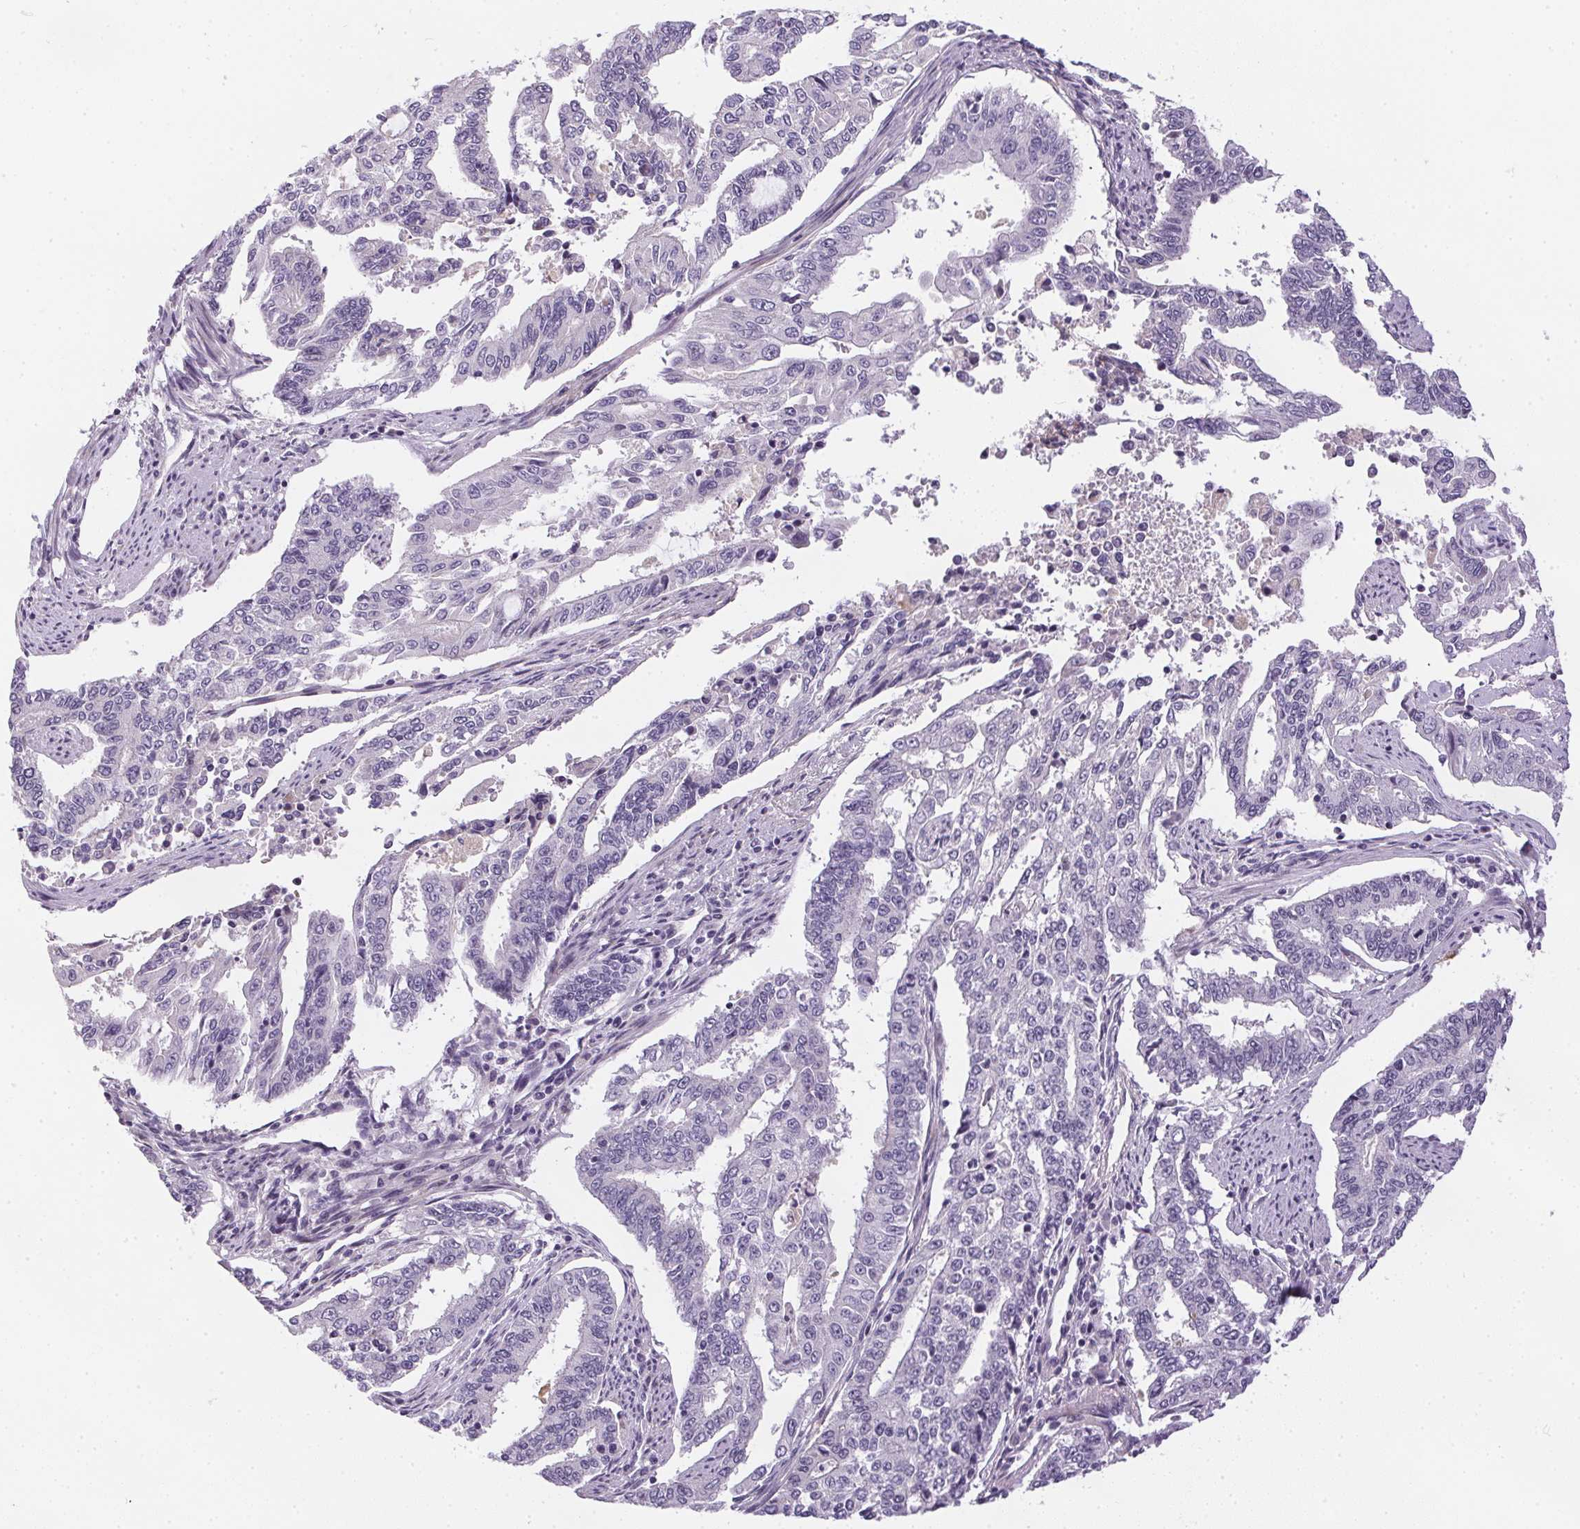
{"staining": {"intensity": "negative", "quantity": "none", "location": "none"}, "tissue": "endometrial cancer", "cell_type": "Tumor cells", "image_type": "cancer", "snomed": [{"axis": "morphology", "description": "Adenocarcinoma, NOS"}, {"axis": "topography", "description": "Uterus"}], "caption": "This is an immunohistochemistry (IHC) micrograph of endometrial adenocarcinoma. There is no staining in tumor cells.", "gene": "GSDMC", "patient": {"sex": "female", "age": 59}}